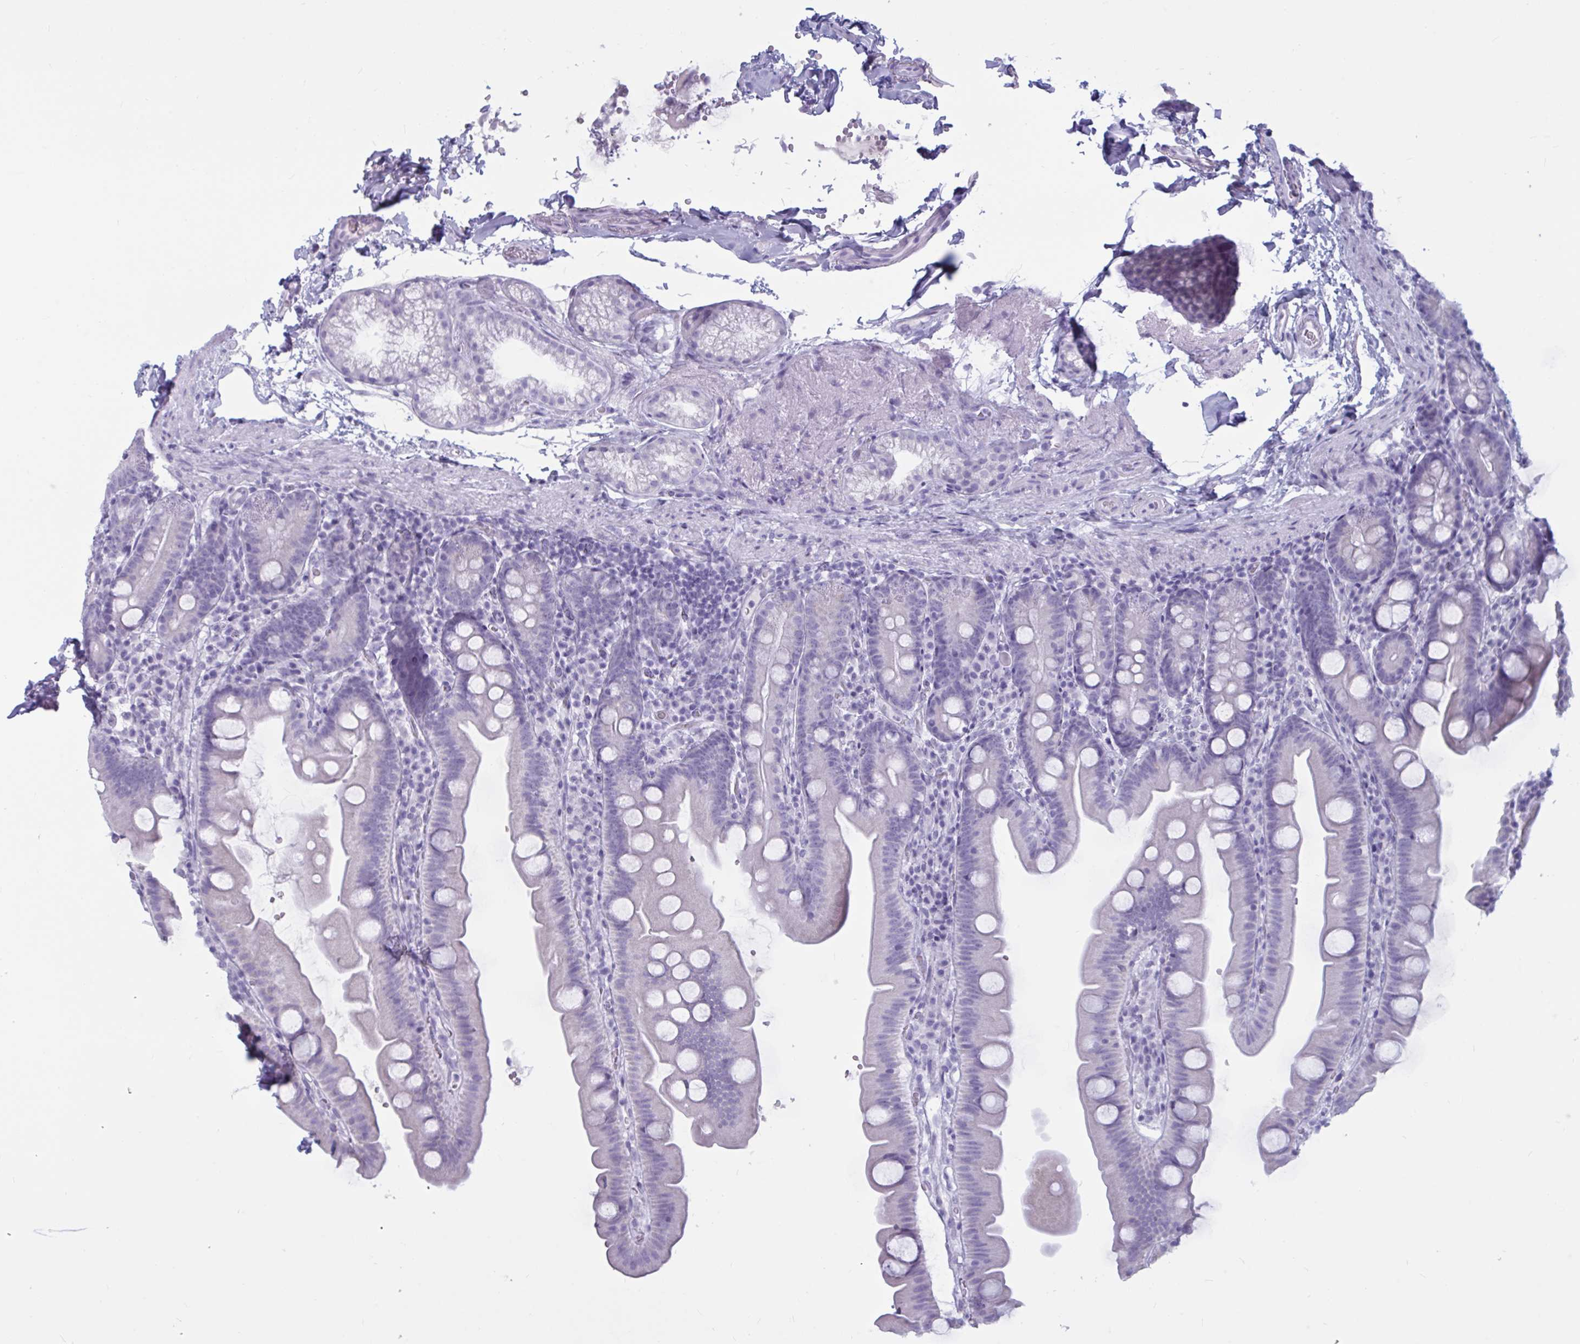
{"staining": {"intensity": "negative", "quantity": "none", "location": "none"}, "tissue": "small intestine", "cell_type": "Glandular cells", "image_type": "normal", "snomed": [{"axis": "morphology", "description": "Normal tissue, NOS"}, {"axis": "topography", "description": "Small intestine"}], "caption": "Immunohistochemistry micrograph of unremarkable small intestine stained for a protein (brown), which exhibits no expression in glandular cells.", "gene": "BBS10", "patient": {"sex": "female", "age": 68}}